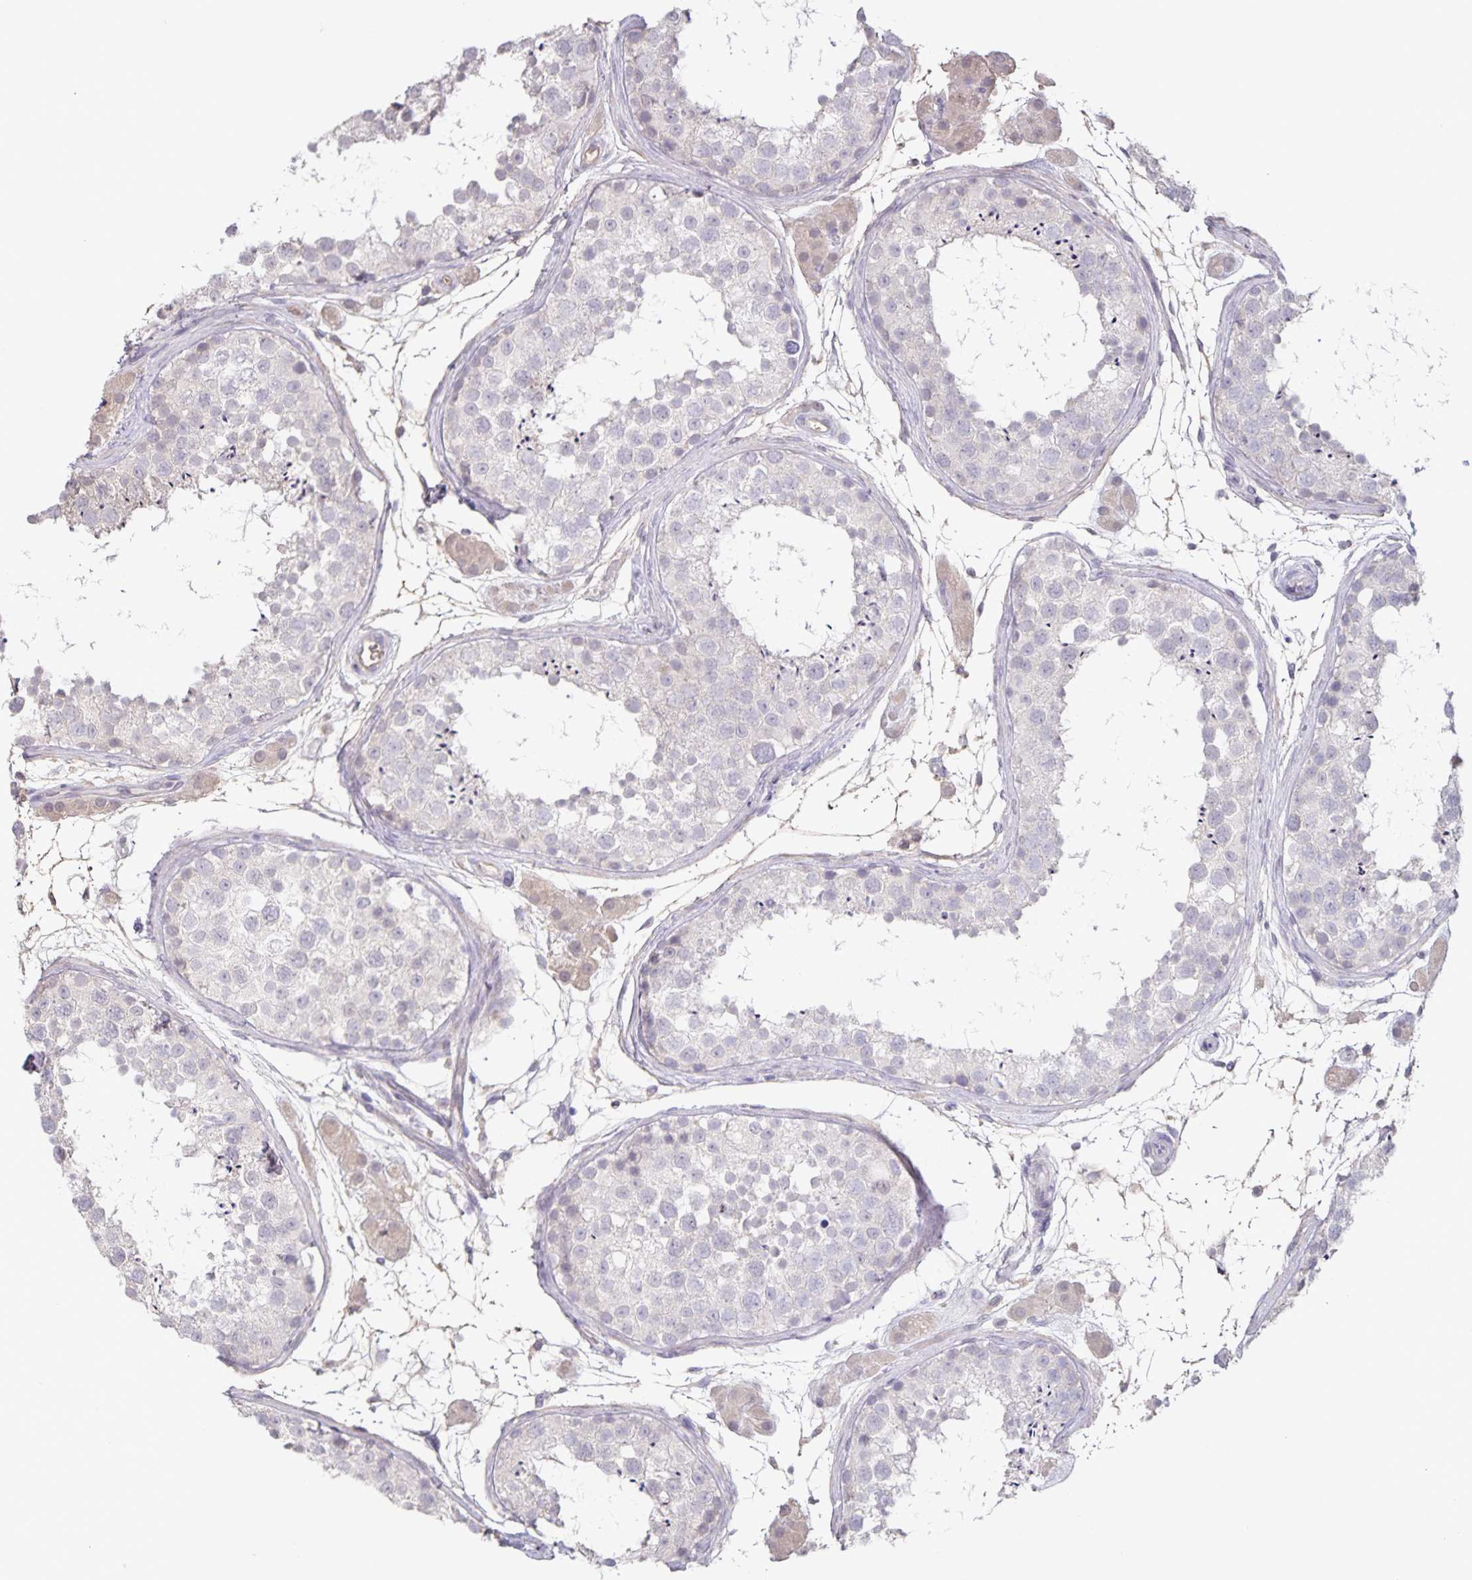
{"staining": {"intensity": "negative", "quantity": "none", "location": "none"}, "tissue": "testis", "cell_type": "Cells in seminiferous ducts", "image_type": "normal", "snomed": [{"axis": "morphology", "description": "Normal tissue, NOS"}, {"axis": "topography", "description": "Testis"}], "caption": "The micrograph demonstrates no staining of cells in seminiferous ducts in unremarkable testis. The staining was performed using DAB to visualize the protein expression in brown, while the nuclei were stained in blue with hematoxylin (Magnification: 20x).", "gene": "INSL5", "patient": {"sex": "male", "age": 41}}